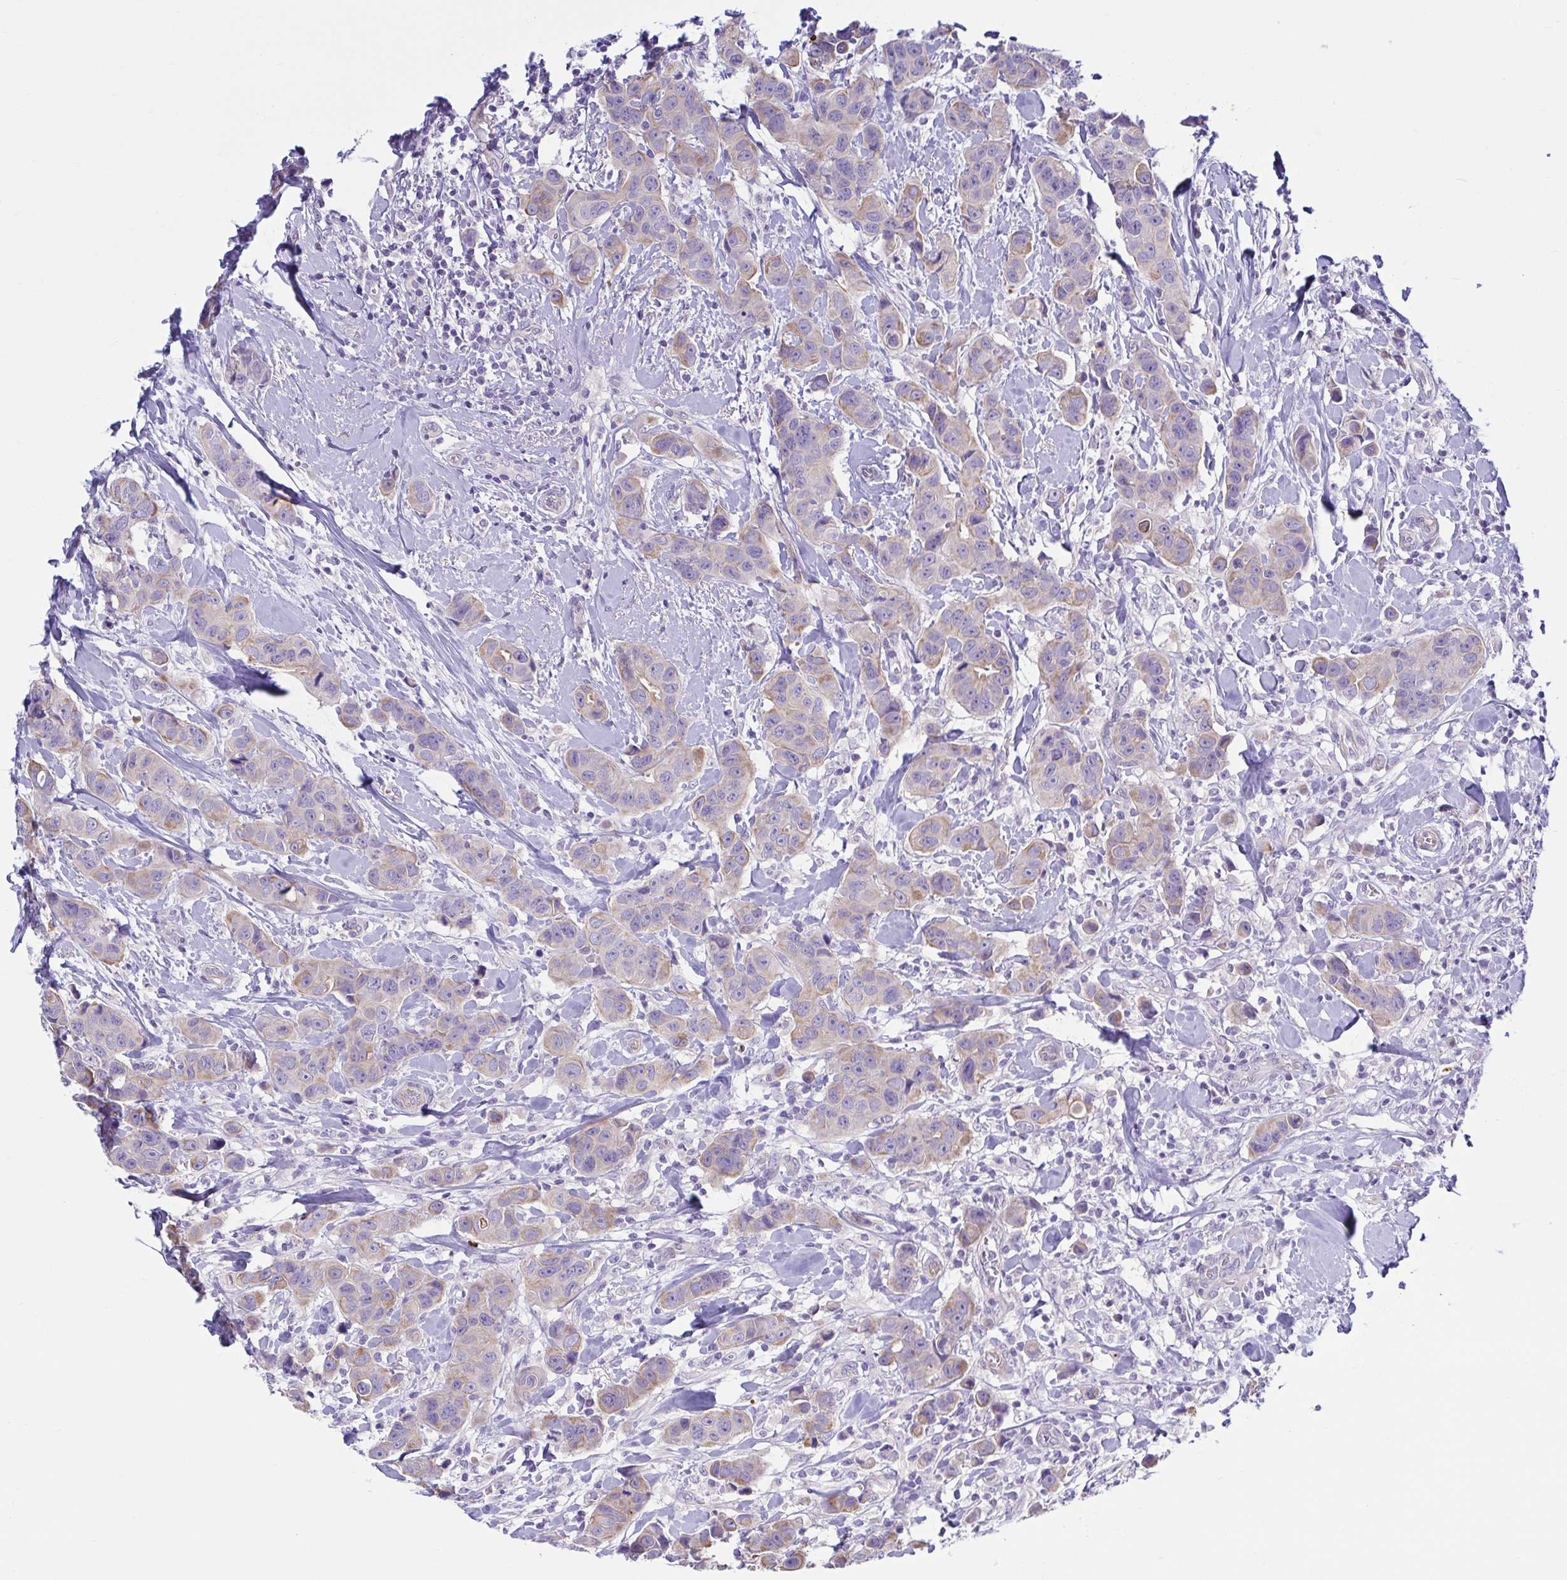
{"staining": {"intensity": "weak", "quantity": "25%-75%", "location": "cytoplasmic/membranous"}, "tissue": "breast cancer", "cell_type": "Tumor cells", "image_type": "cancer", "snomed": [{"axis": "morphology", "description": "Duct carcinoma"}, {"axis": "topography", "description": "Breast"}], "caption": "A brown stain shows weak cytoplasmic/membranous staining of a protein in human intraductal carcinoma (breast) tumor cells. Nuclei are stained in blue.", "gene": "TNNI2", "patient": {"sex": "female", "age": 24}}